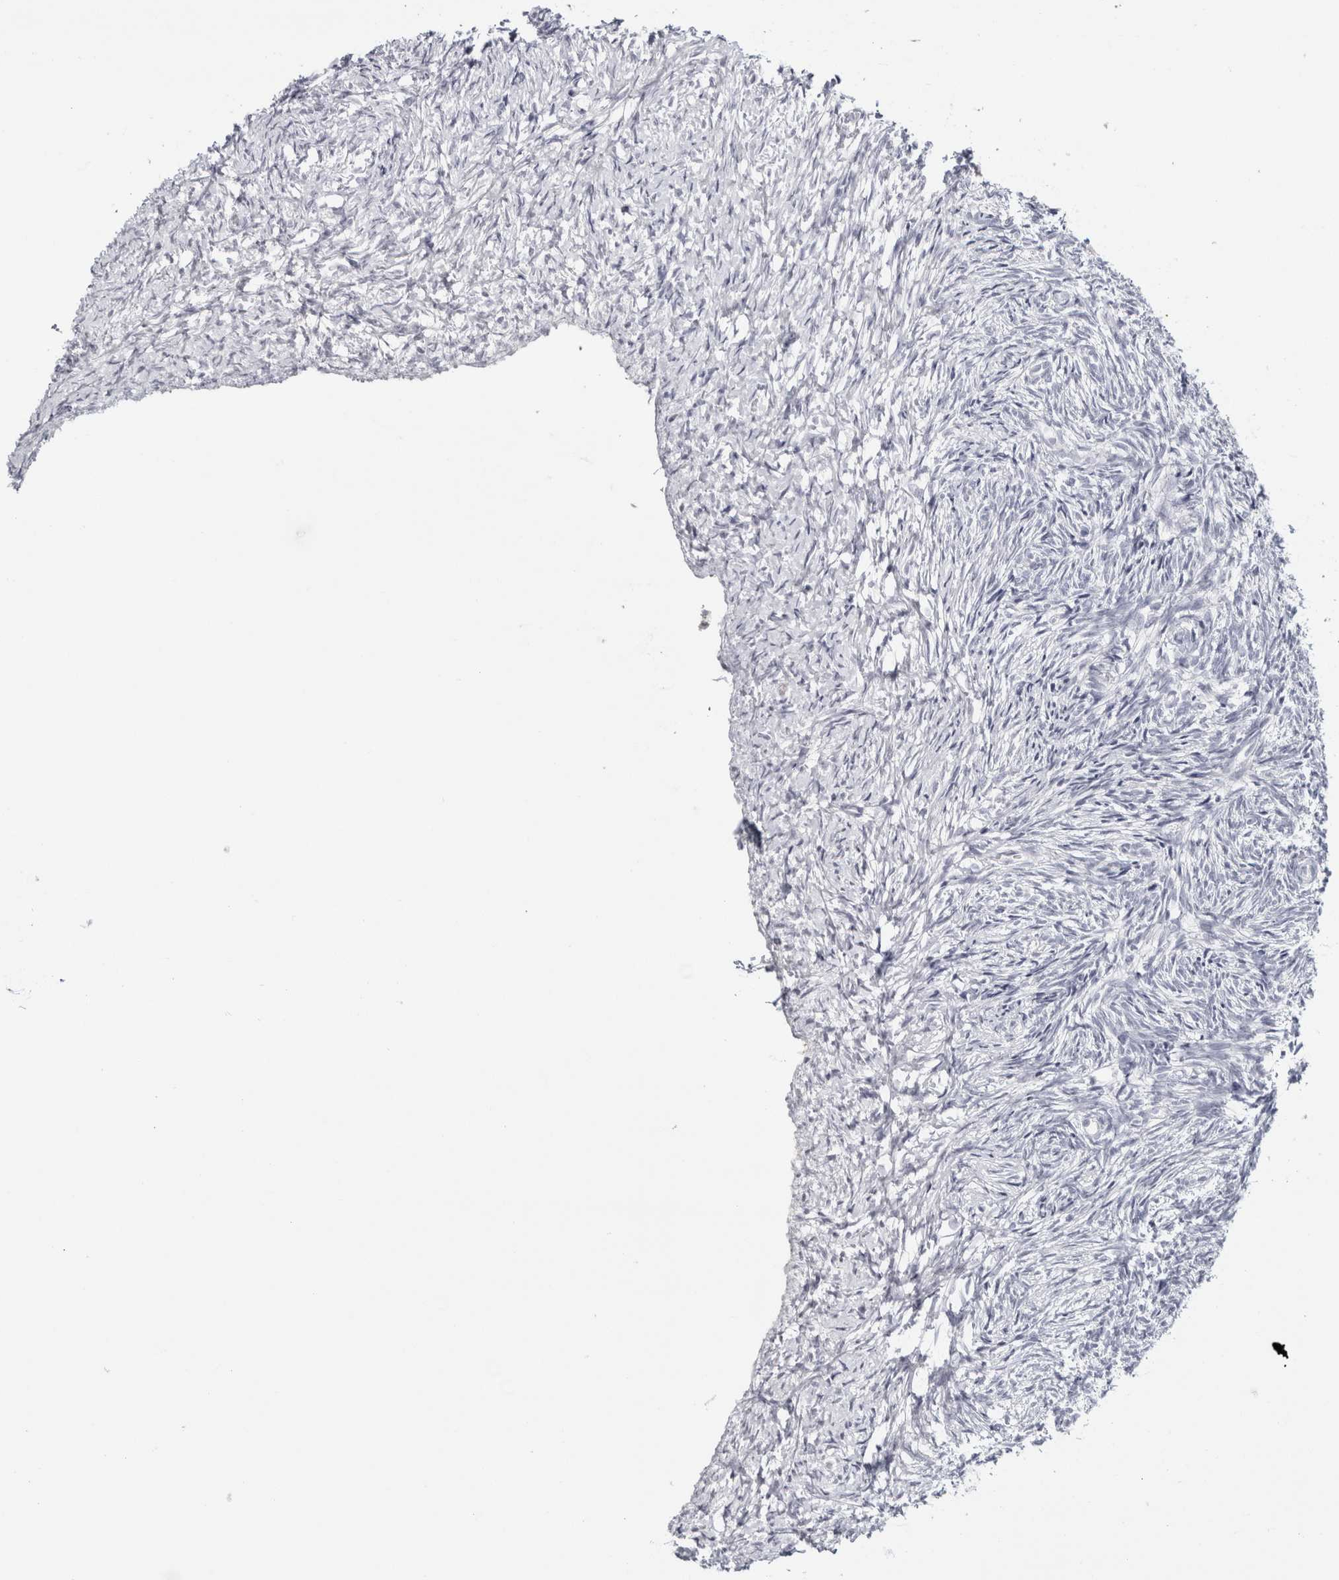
{"staining": {"intensity": "negative", "quantity": "none", "location": "none"}, "tissue": "ovary", "cell_type": "Follicle cells", "image_type": "normal", "snomed": [{"axis": "morphology", "description": "Normal tissue, NOS"}, {"axis": "topography", "description": "Ovary"}], "caption": "There is no significant expression in follicle cells of ovary. The staining was performed using DAB to visualize the protein expression in brown, while the nuclei were stained in blue with hematoxylin (Magnification: 20x).", "gene": "RPH3AL", "patient": {"sex": "female", "age": 41}}